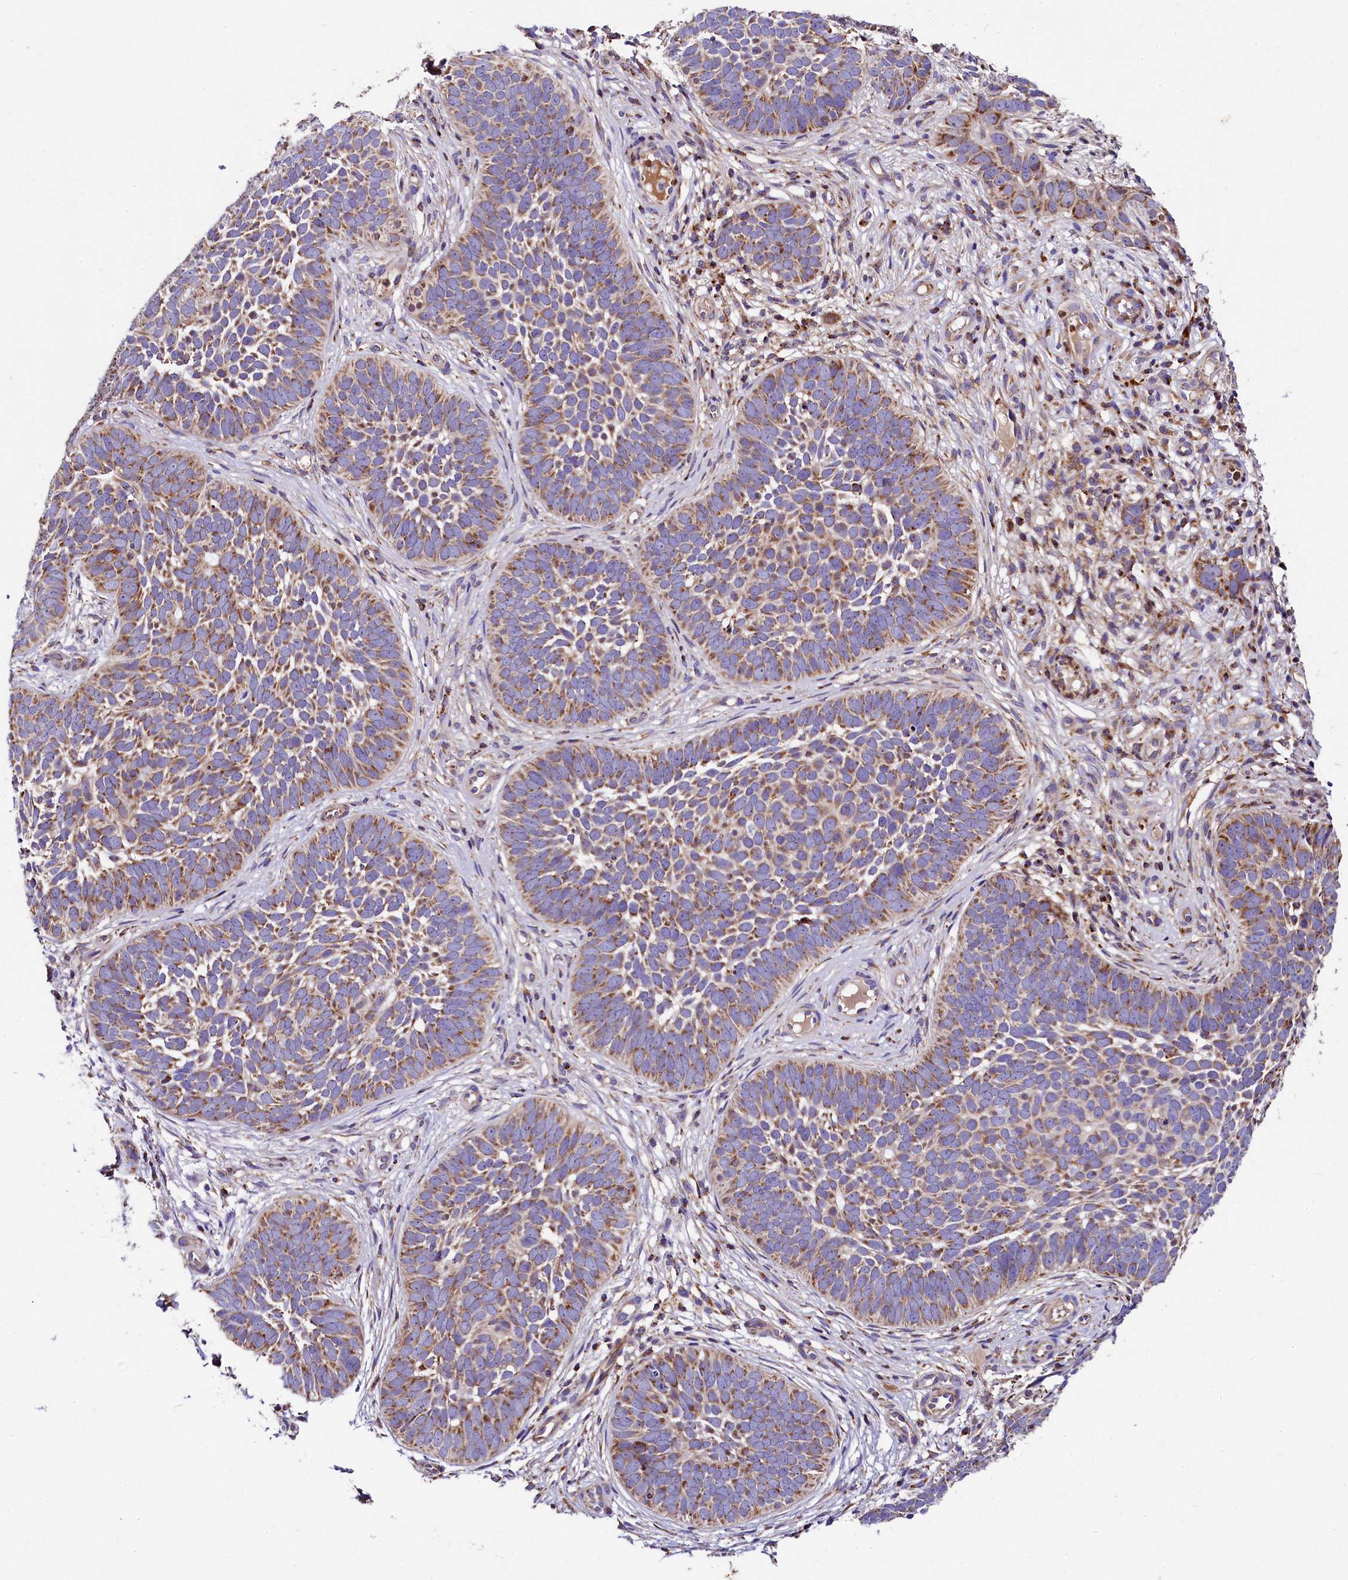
{"staining": {"intensity": "moderate", "quantity": ">75%", "location": "cytoplasmic/membranous"}, "tissue": "skin cancer", "cell_type": "Tumor cells", "image_type": "cancer", "snomed": [{"axis": "morphology", "description": "Basal cell carcinoma"}, {"axis": "topography", "description": "Skin"}], "caption": "Brown immunohistochemical staining in human skin cancer shows moderate cytoplasmic/membranous positivity in approximately >75% of tumor cells.", "gene": "CLYBL", "patient": {"sex": "male", "age": 89}}